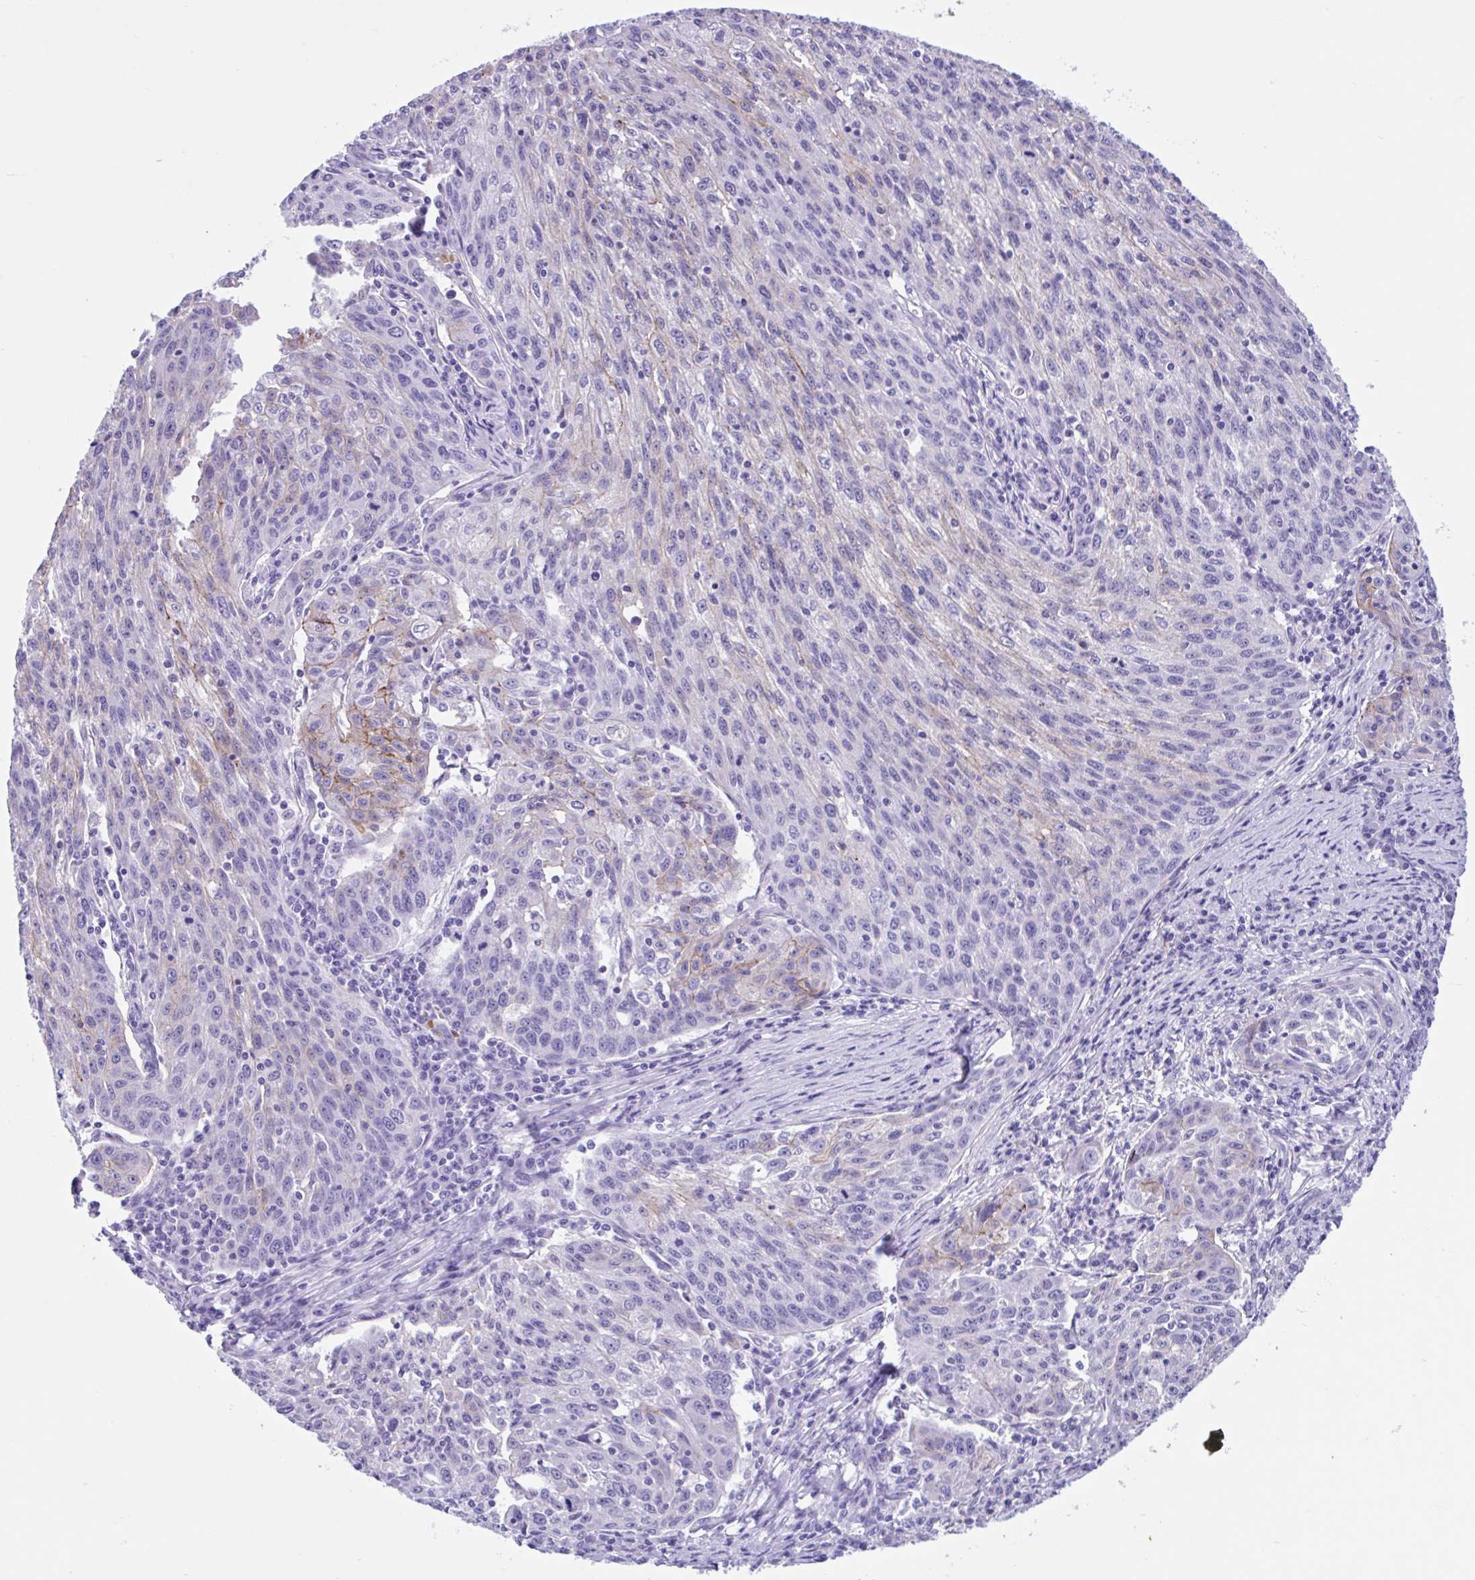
{"staining": {"intensity": "moderate", "quantity": "<25%", "location": "cytoplasmic/membranous"}, "tissue": "lung cancer", "cell_type": "Tumor cells", "image_type": "cancer", "snomed": [{"axis": "morphology", "description": "Squamous cell carcinoma, NOS"}, {"axis": "morphology", "description": "Squamous cell carcinoma, metastatic, NOS"}, {"axis": "topography", "description": "Bronchus"}, {"axis": "topography", "description": "Lung"}], "caption": "An image showing moderate cytoplasmic/membranous positivity in about <25% of tumor cells in squamous cell carcinoma (lung), as visualized by brown immunohistochemical staining.", "gene": "TMEM79", "patient": {"sex": "male", "age": 62}}